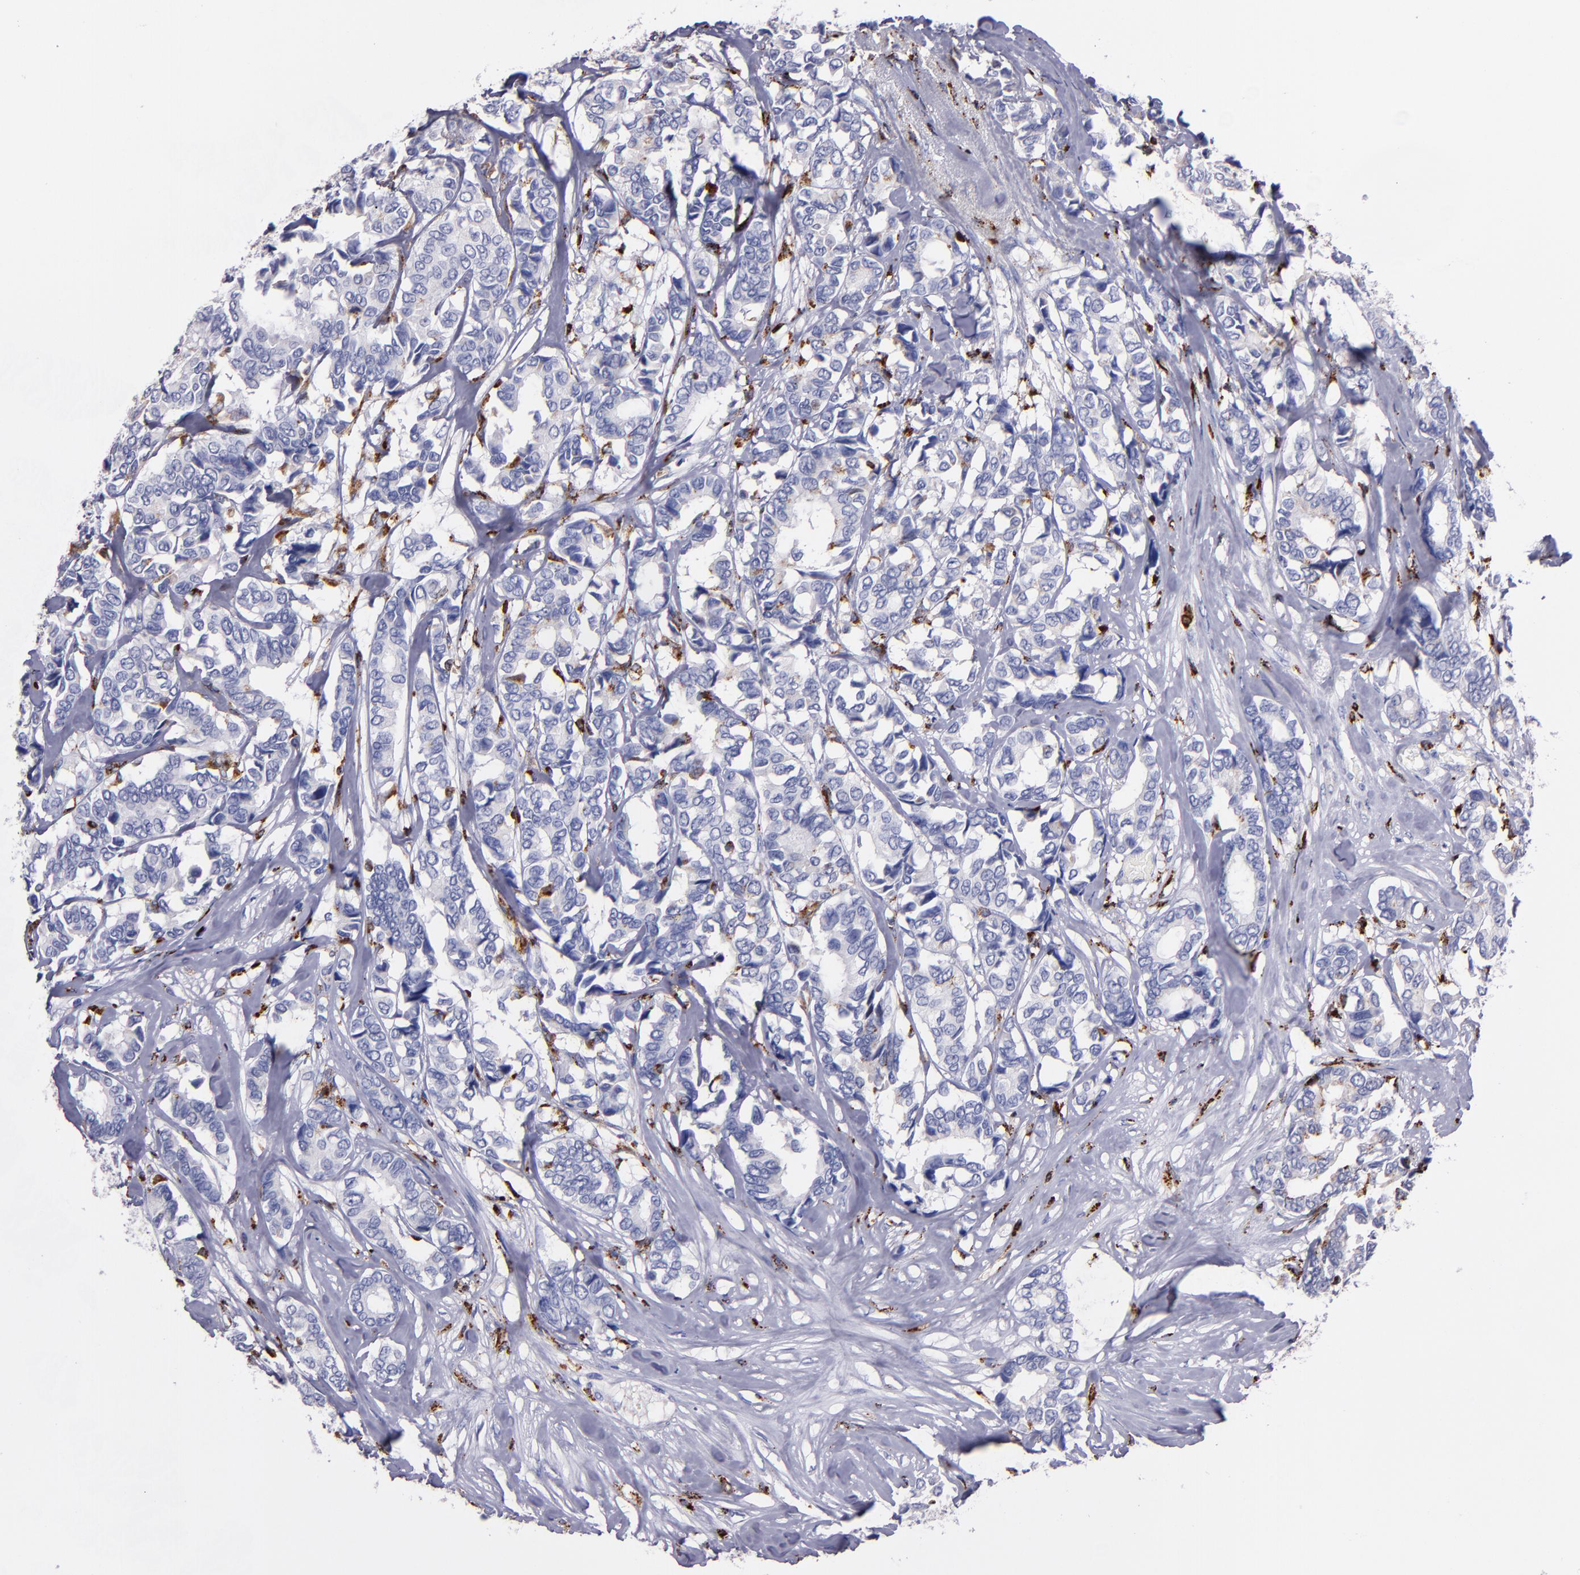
{"staining": {"intensity": "negative", "quantity": "none", "location": "none"}, "tissue": "breast cancer", "cell_type": "Tumor cells", "image_type": "cancer", "snomed": [{"axis": "morphology", "description": "Duct carcinoma"}, {"axis": "topography", "description": "Breast"}], "caption": "Immunohistochemistry micrograph of breast cancer (intraductal carcinoma) stained for a protein (brown), which demonstrates no staining in tumor cells.", "gene": "CTSS", "patient": {"sex": "female", "age": 87}}